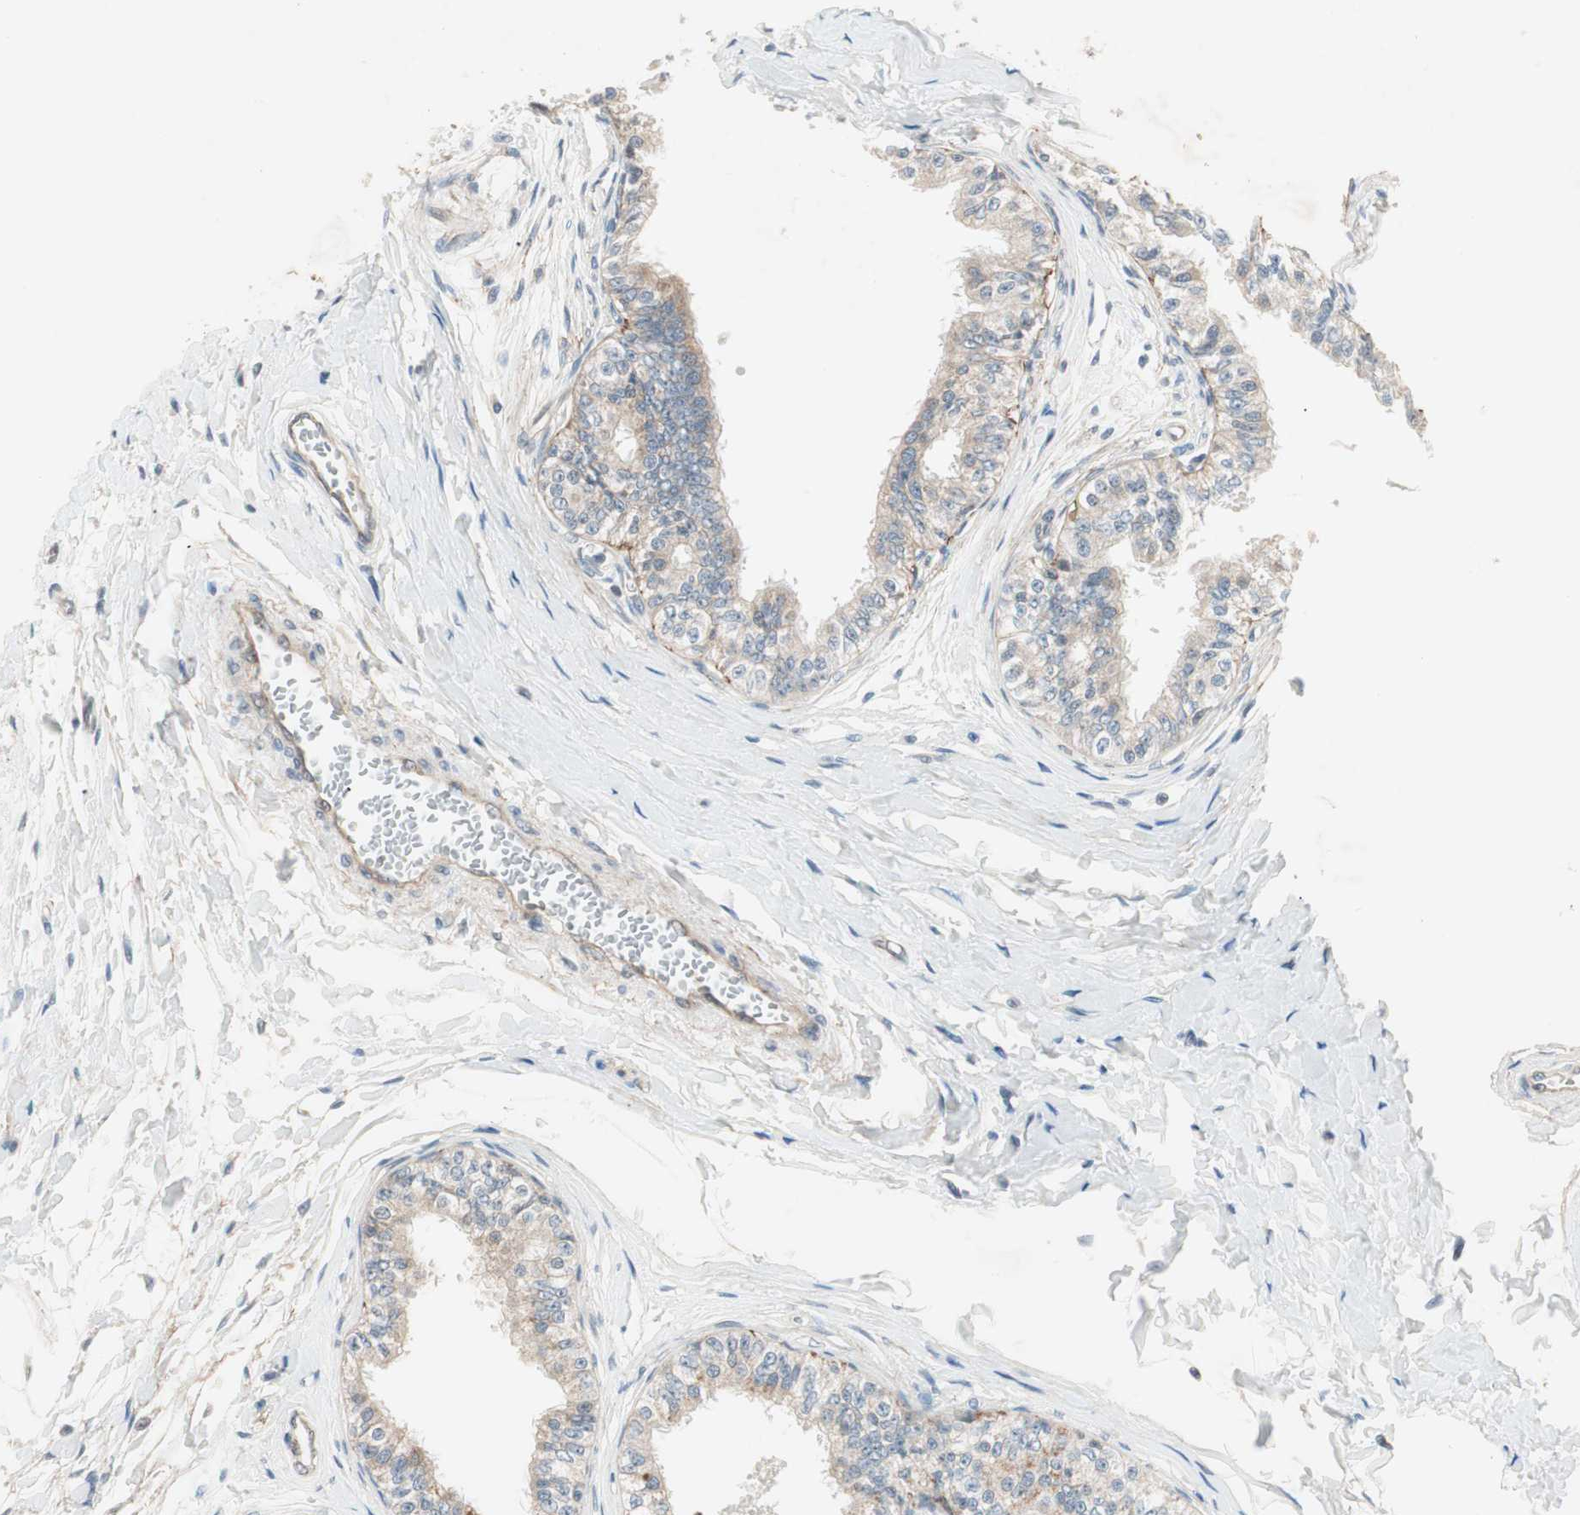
{"staining": {"intensity": "weak", "quantity": "25%-75%", "location": "cytoplasmic/membranous"}, "tissue": "epididymis", "cell_type": "Glandular cells", "image_type": "normal", "snomed": [{"axis": "morphology", "description": "Normal tissue, NOS"}, {"axis": "morphology", "description": "Adenocarcinoma, metastatic, NOS"}, {"axis": "topography", "description": "Testis"}, {"axis": "topography", "description": "Epididymis"}], "caption": "Immunohistochemistry (IHC) histopathology image of unremarkable epididymis stained for a protein (brown), which shows low levels of weak cytoplasmic/membranous expression in approximately 25%-75% of glandular cells.", "gene": "ITGB4", "patient": {"sex": "male", "age": 26}}